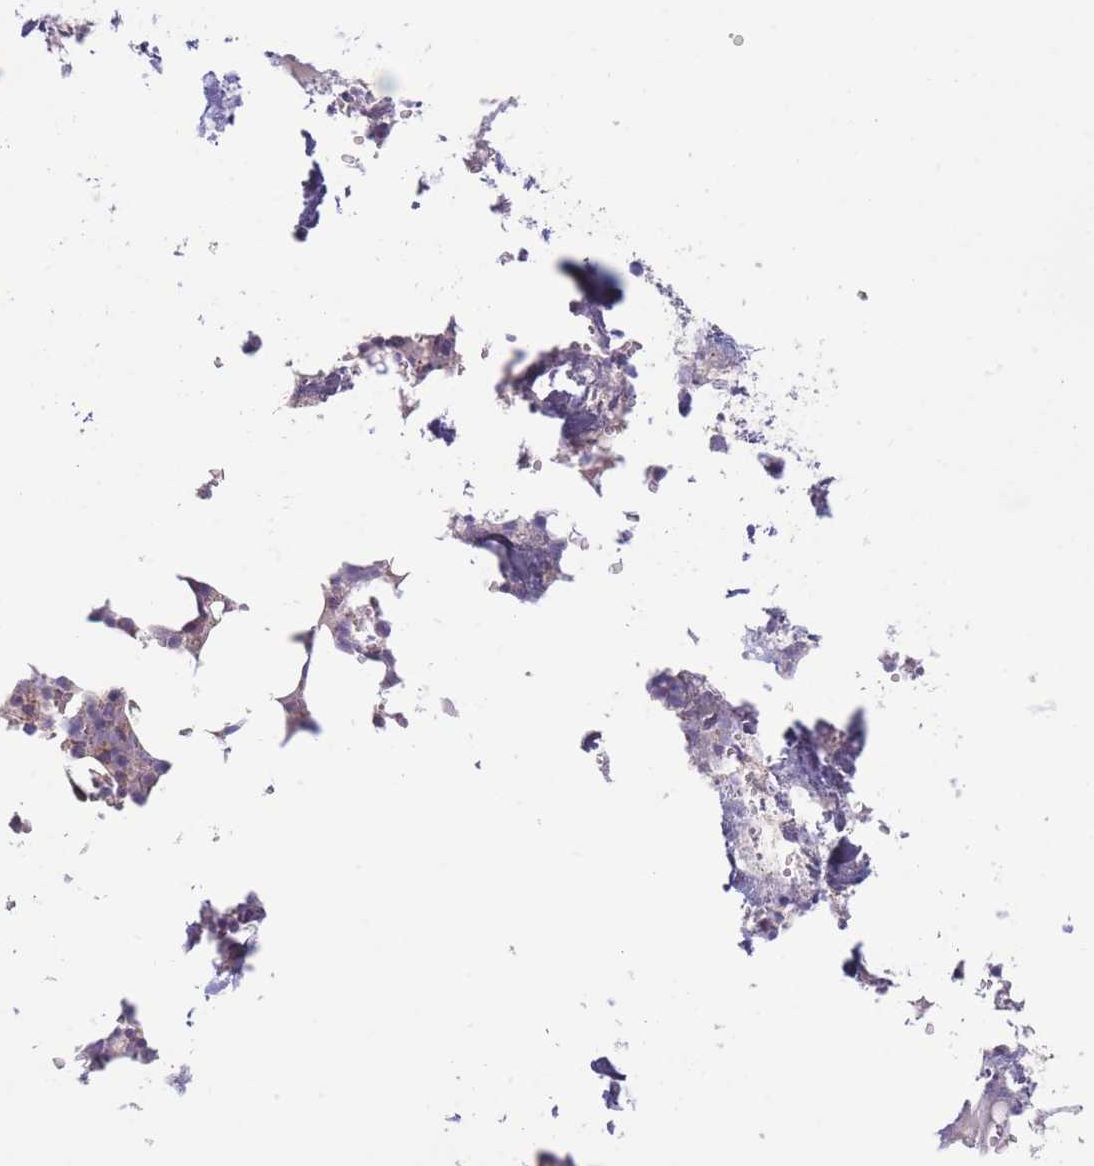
{"staining": {"intensity": "negative", "quantity": "none", "location": "none"}, "tissue": "bone marrow", "cell_type": "Hematopoietic cells", "image_type": "normal", "snomed": [{"axis": "morphology", "description": "Normal tissue, NOS"}, {"axis": "topography", "description": "Bone marrow"}], "caption": "Immunohistochemistry histopathology image of normal bone marrow stained for a protein (brown), which displays no positivity in hematopoietic cells.", "gene": "SLC25A42", "patient": {"sex": "male", "age": 64}}